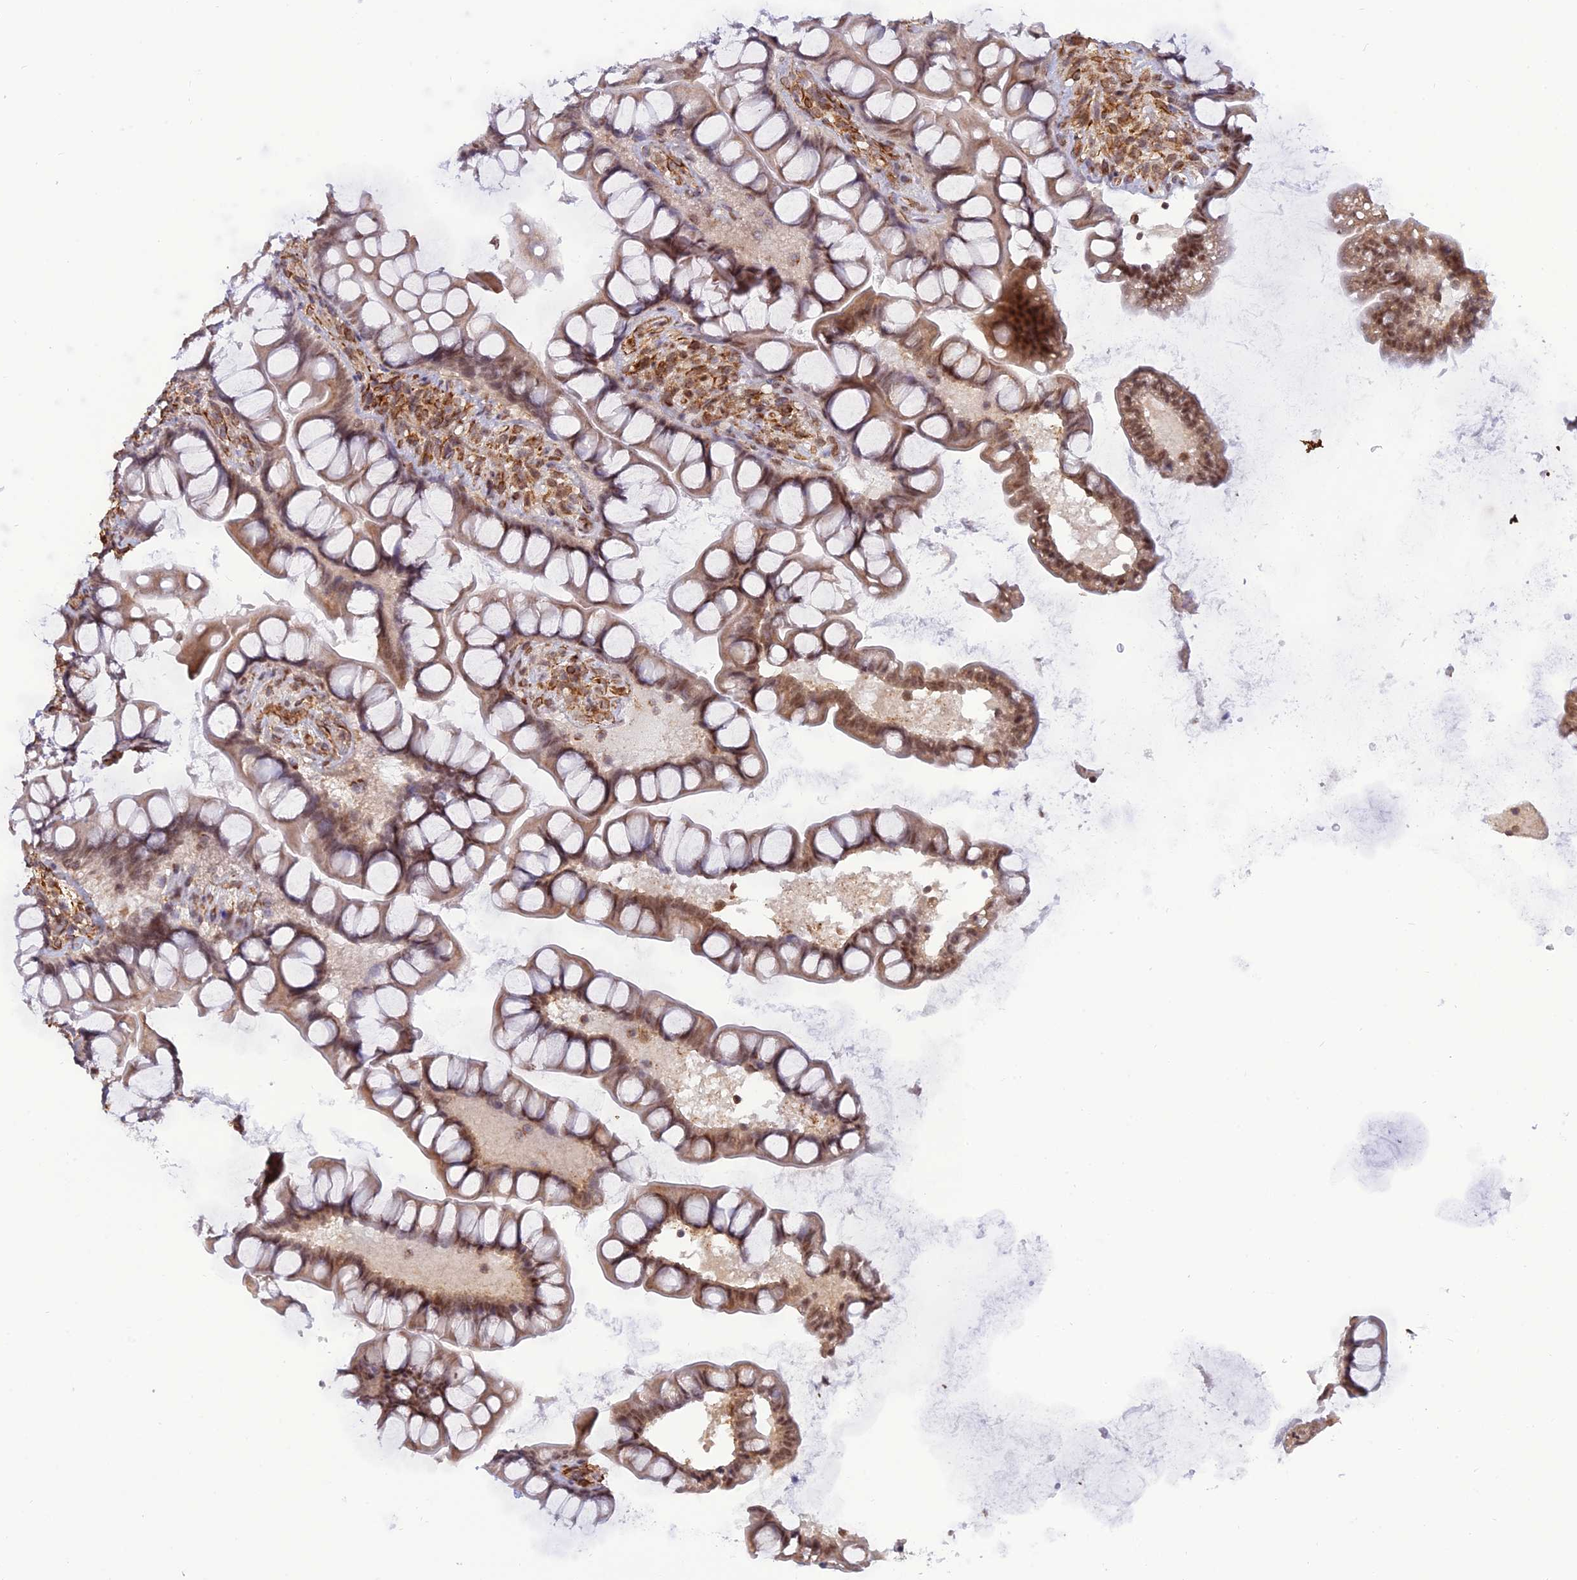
{"staining": {"intensity": "moderate", "quantity": "25%-75%", "location": "cytoplasmic/membranous,nuclear"}, "tissue": "small intestine", "cell_type": "Glandular cells", "image_type": "normal", "snomed": [{"axis": "morphology", "description": "Normal tissue, NOS"}, {"axis": "topography", "description": "Small intestine"}], "caption": "Glandular cells reveal moderate cytoplasmic/membranous,nuclear expression in approximately 25%-75% of cells in benign small intestine.", "gene": "PAGR1", "patient": {"sex": "male", "age": 70}}